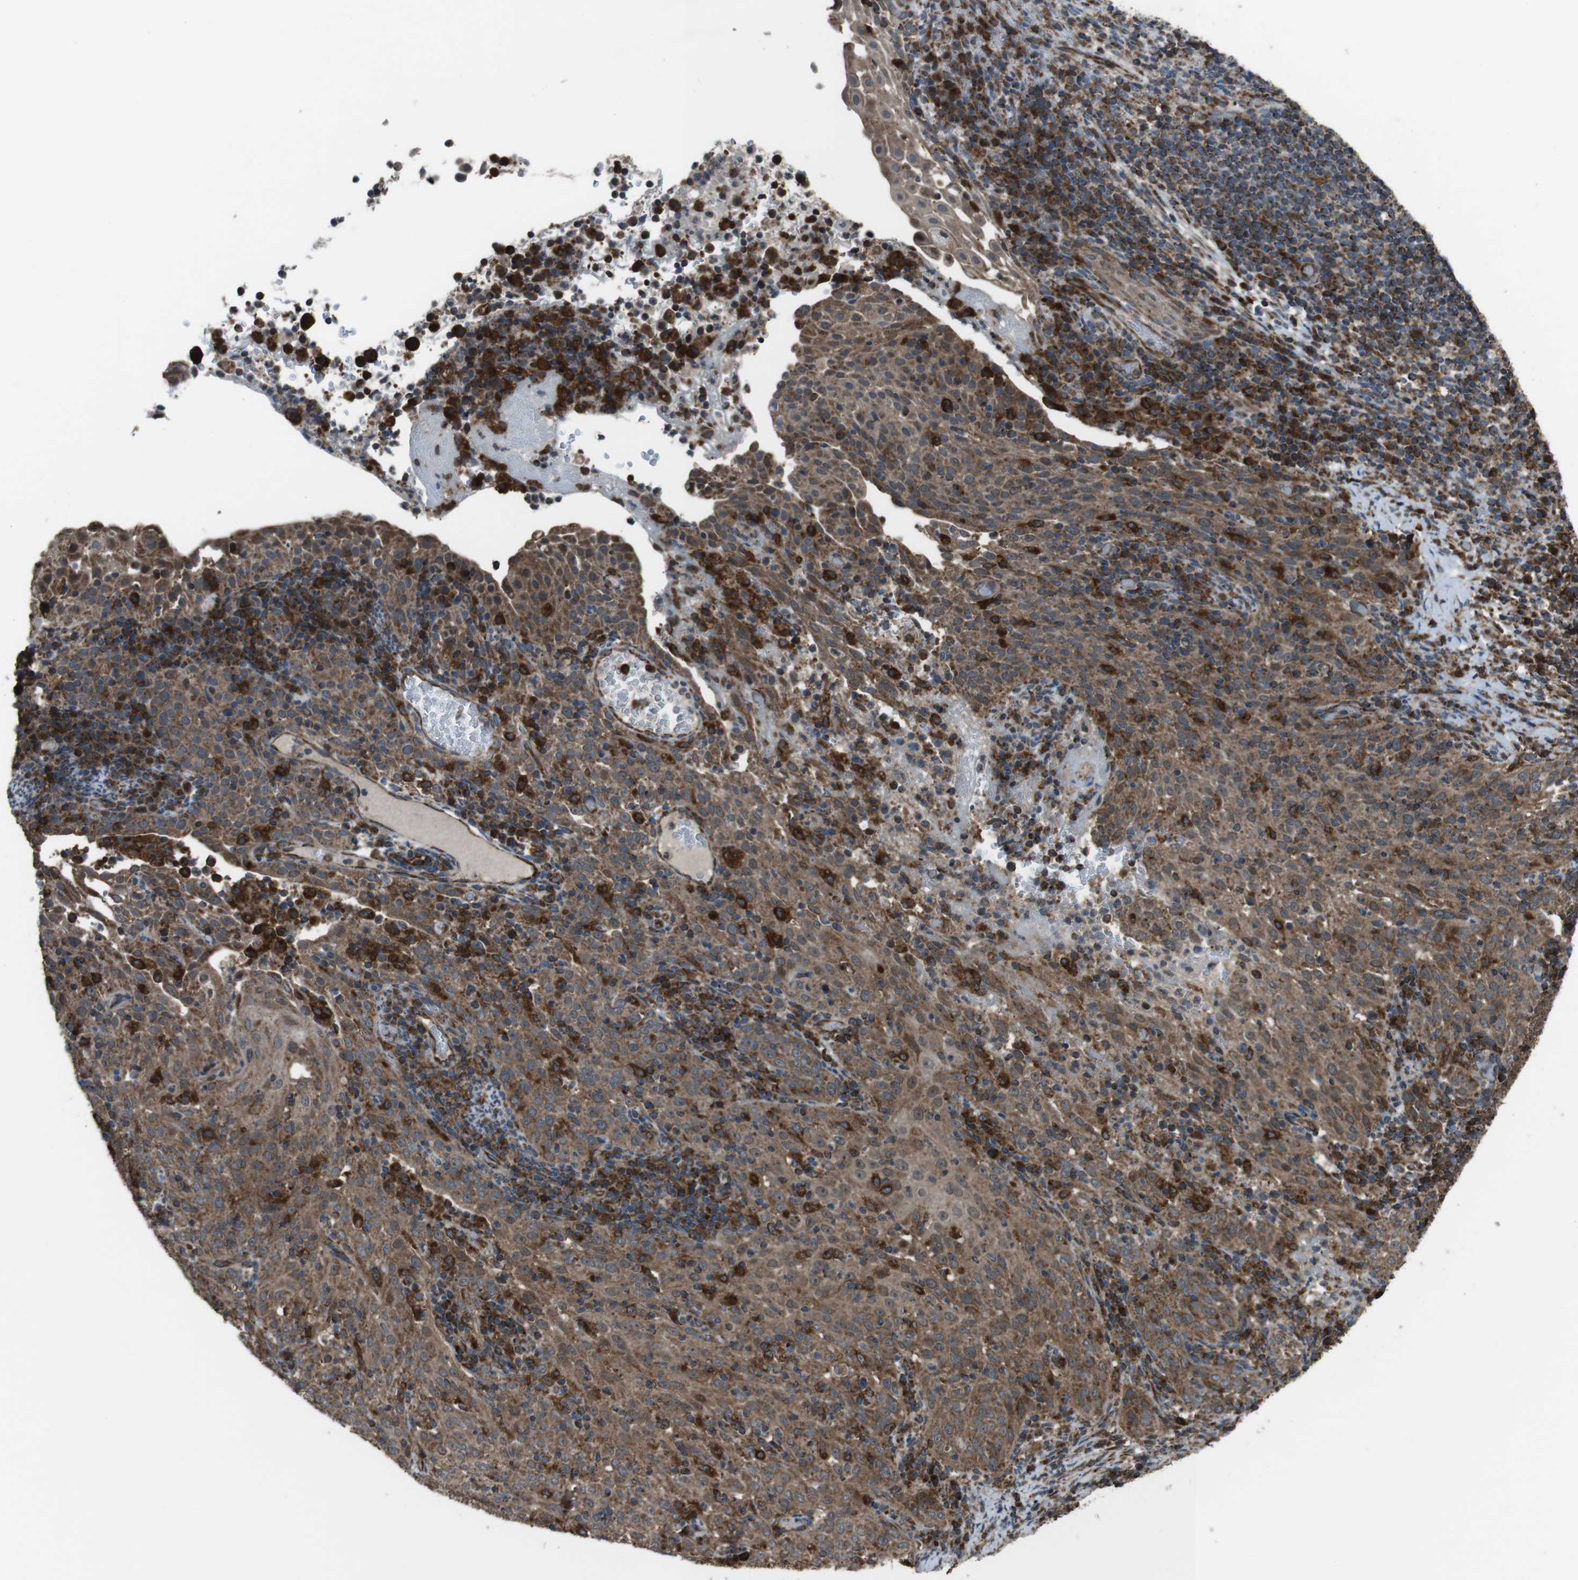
{"staining": {"intensity": "moderate", "quantity": ">75%", "location": "cytoplasmic/membranous"}, "tissue": "cervical cancer", "cell_type": "Tumor cells", "image_type": "cancer", "snomed": [{"axis": "morphology", "description": "Squamous cell carcinoma, NOS"}, {"axis": "topography", "description": "Cervix"}], "caption": "Immunohistochemical staining of human cervical squamous cell carcinoma shows medium levels of moderate cytoplasmic/membranous expression in about >75% of tumor cells.", "gene": "GIMAP8", "patient": {"sex": "female", "age": 51}}